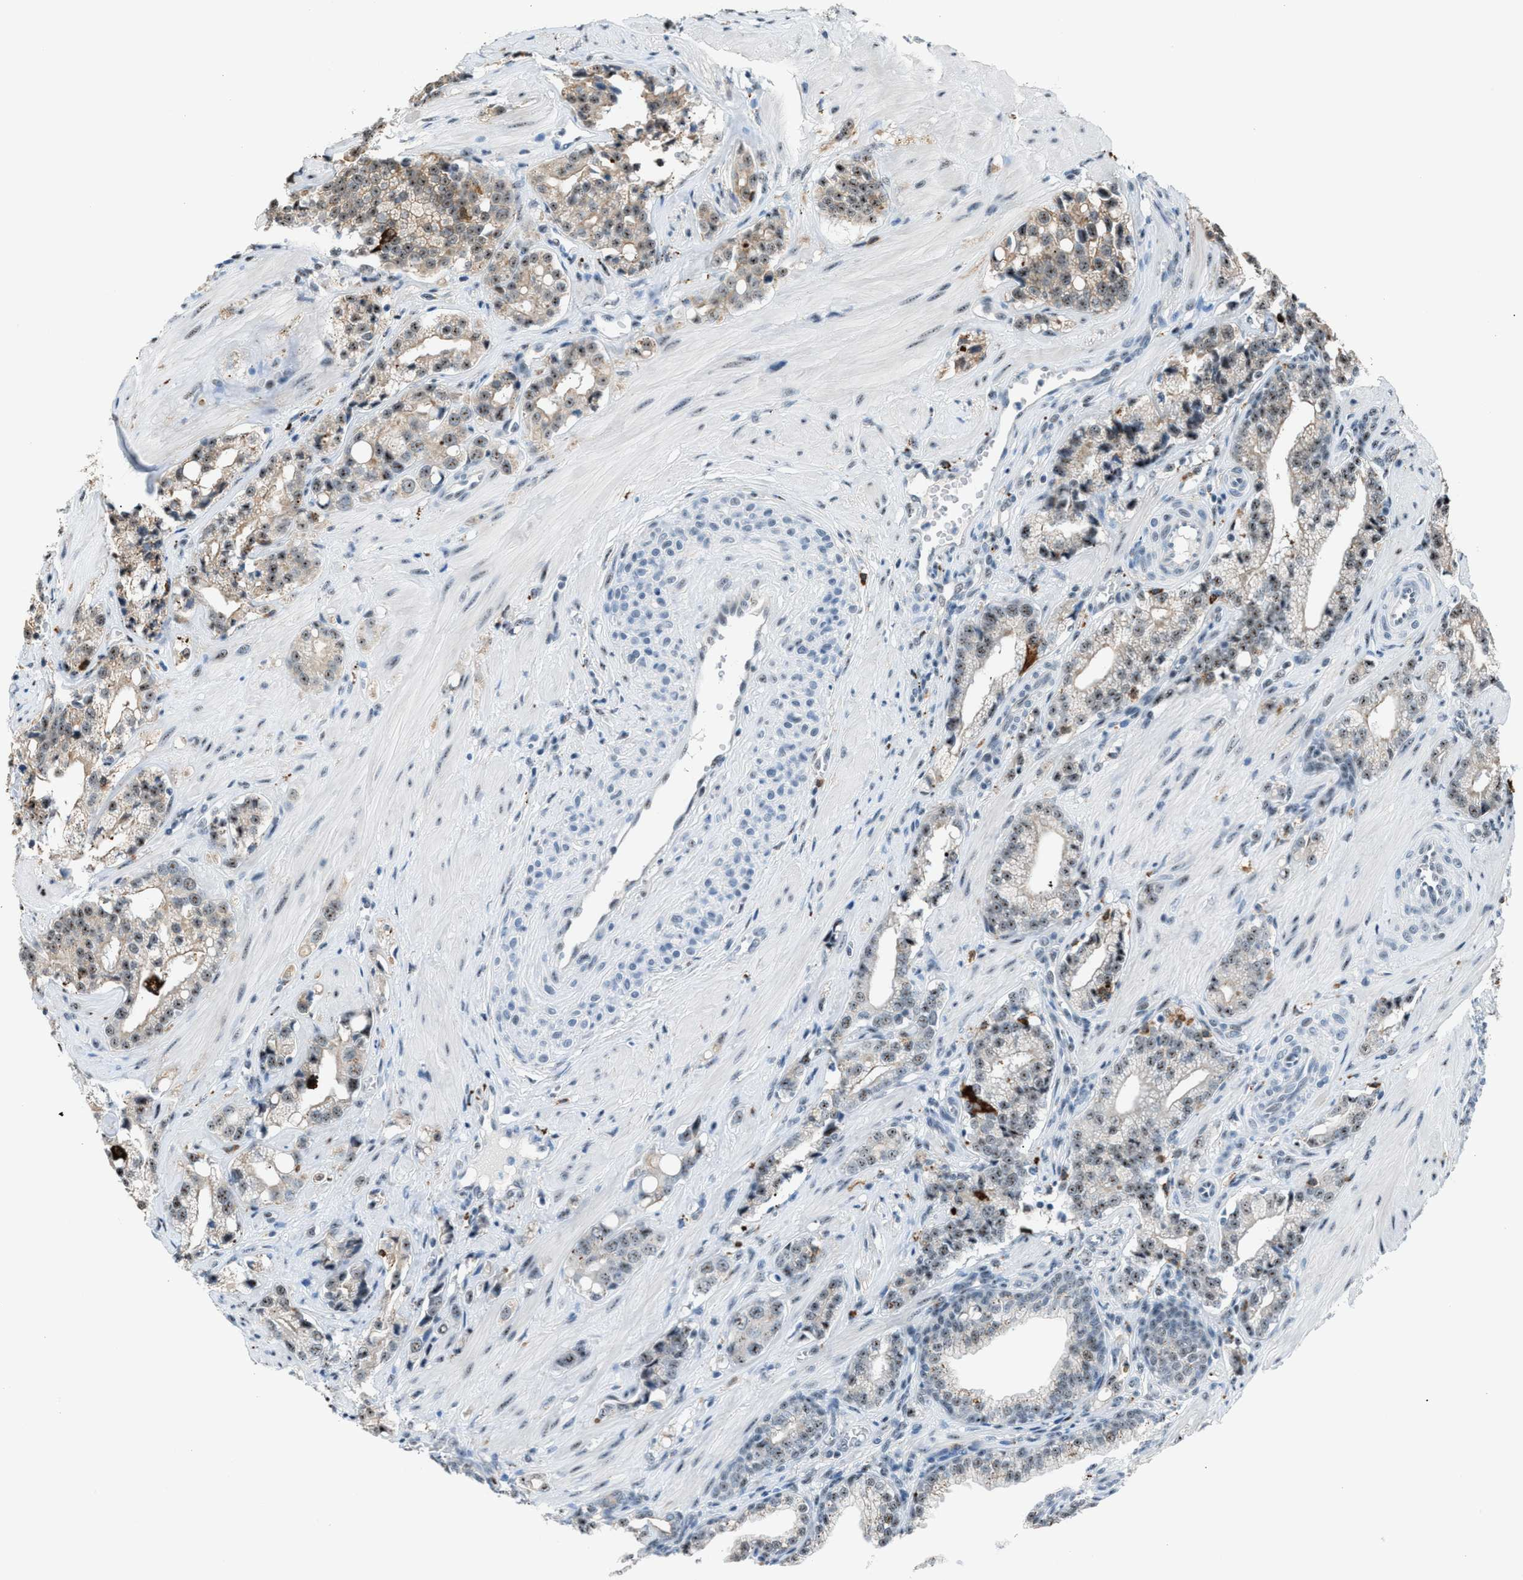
{"staining": {"intensity": "weak", "quantity": "25%-75%", "location": "cytoplasmic/membranous,nuclear"}, "tissue": "prostate cancer", "cell_type": "Tumor cells", "image_type": "cancer", "snomed": [{"axis": "morphology", "description": "Adenocarcinoma, High grade"}, {"axis": "topography", "description": "Prostate"}], "caption": "Brown immunohistochemical staining in human prostate high-grade adenocarcinoma displays weak cytoplasmic/membranous and nuclear staining in approximately 25%-75% of tumor cells. The staining was performed using DAB (3,3'-diaminobenzidine) to visualize the protein expression in brown, while the nuclei were stained in blue with hematoxylin (Magnification: 20x).", "gene": "CENPP", "patient": {"sex": "male", "age": 52}}